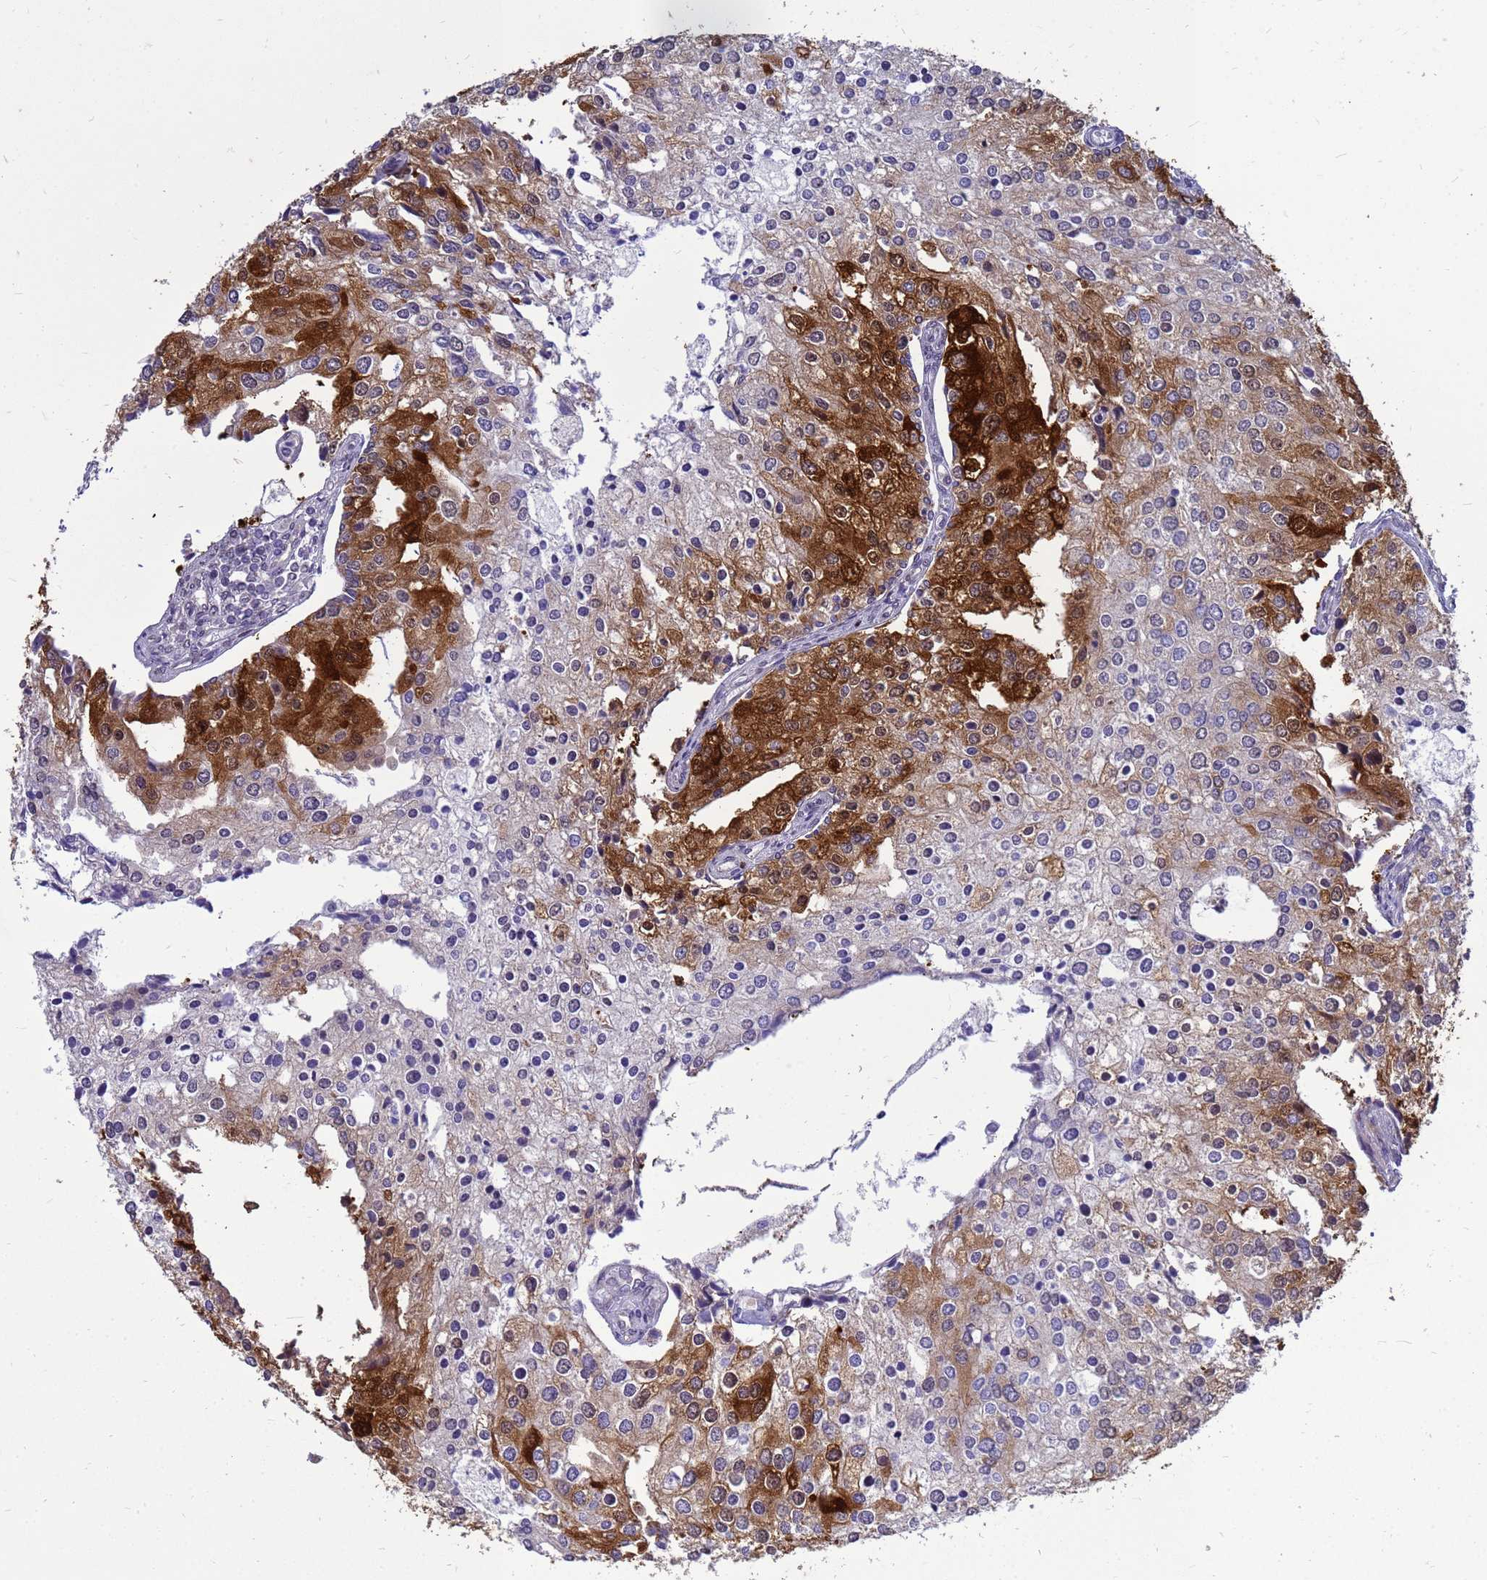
{"staining": {"intensity": "strong", "quantity": "25%-75%", "location": "cytoplasmic/membranous,nuclear"}, "tissue": "prostate cancer", "cell_type": "Tumor cells", "image_type": "cancer", "snomed": [{"axis": "morphology", "description": "Adenocarcinoma, High grade"}, {"axis": "topography", "description": "Prostate"}], "caption": "A brown stain shows strong cytoplasmic/membranous and nuclear staining of a protein in prostate cancer (adenocarcinoma (high-grade)) tumor cells.", "gene": "RSPO1", "patient": {"sex": "male", "age": 62}}